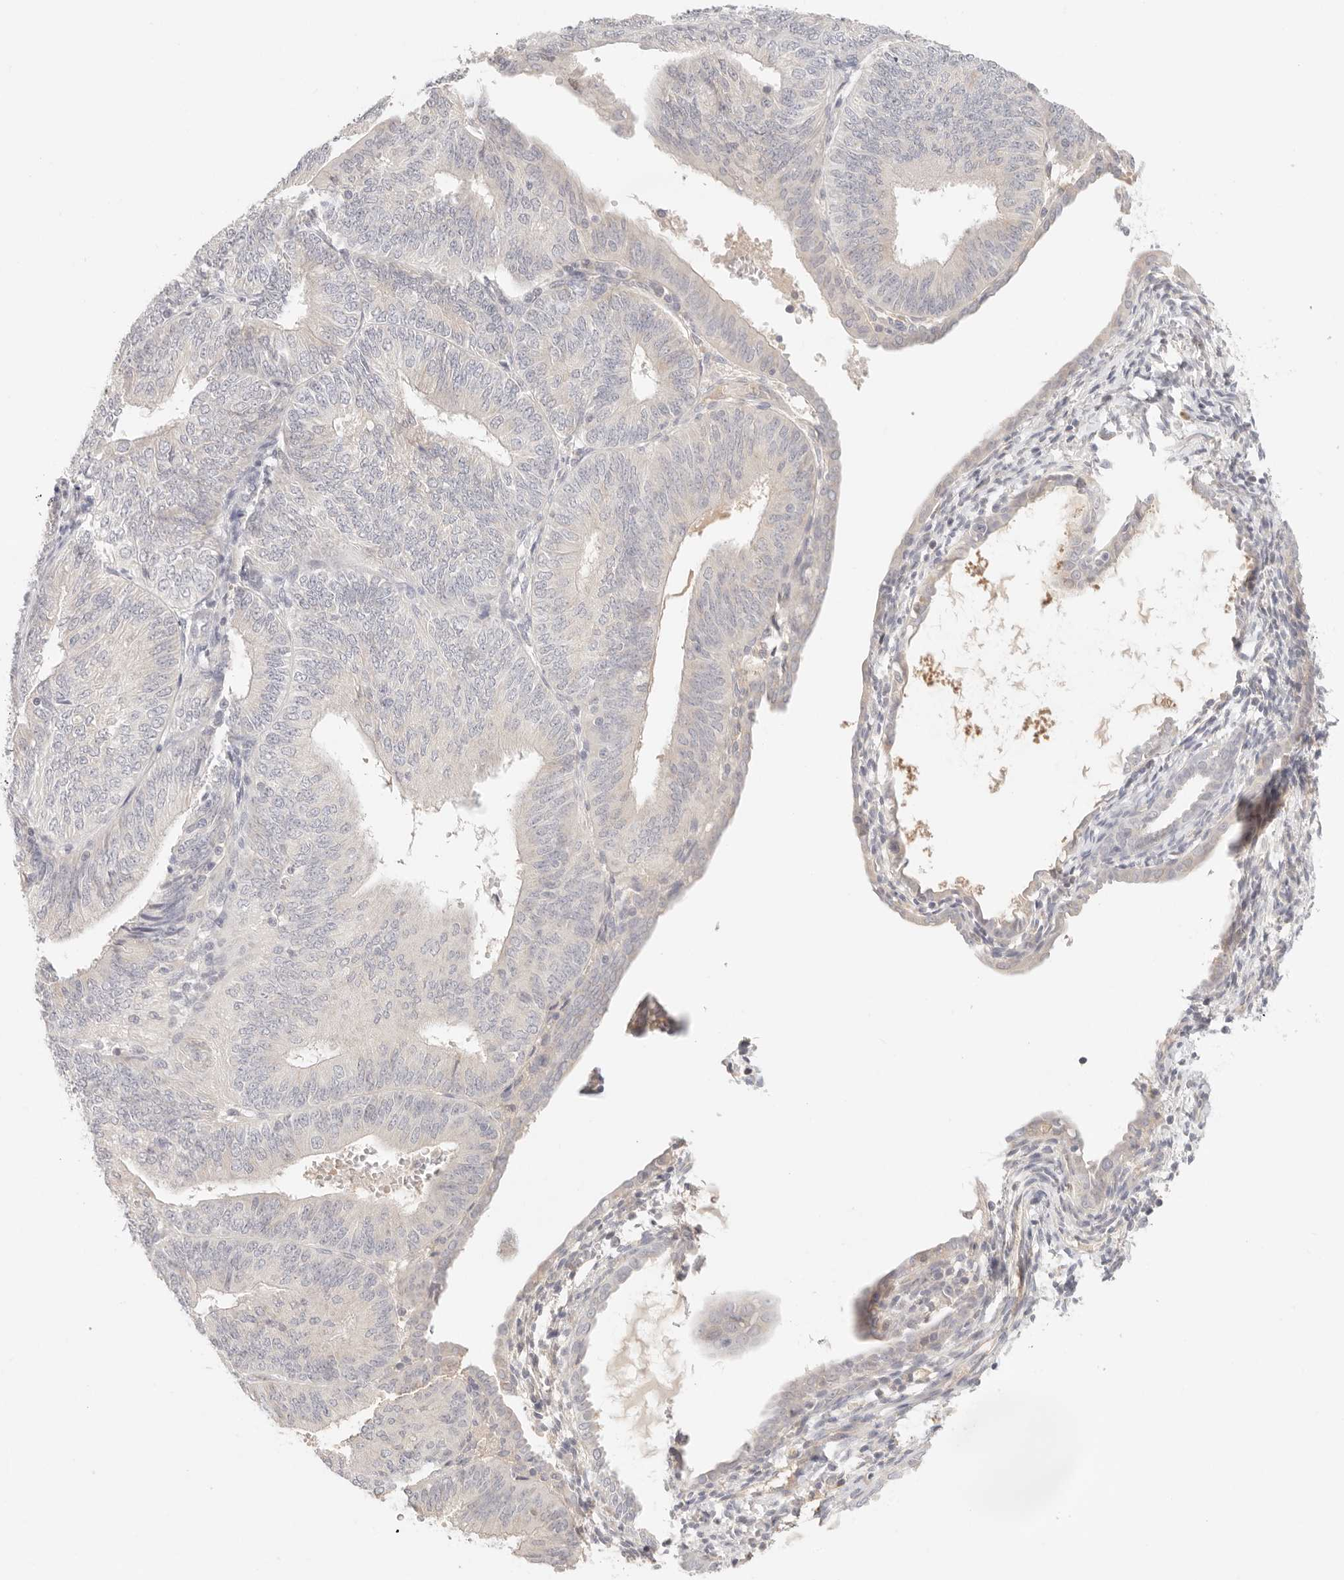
{"staining": {"intensity": "negative", "quantity": "none", "location": "none"}, "tissue": "endometrial cancer", "cell_type": "Tumor cells", "image_type": "cancer", "snomed": [{"axis": "morphology", "description": "Adenocarcinoma, NOS"}, {"axis": "topography", "description": "Endometrium"}], "caption": "The image displays no significant positivity in tumor cells of adenocarcinoma (endometrial).", "gene": "SPHK1", "patient": {"sex": "female", "age": 58}}